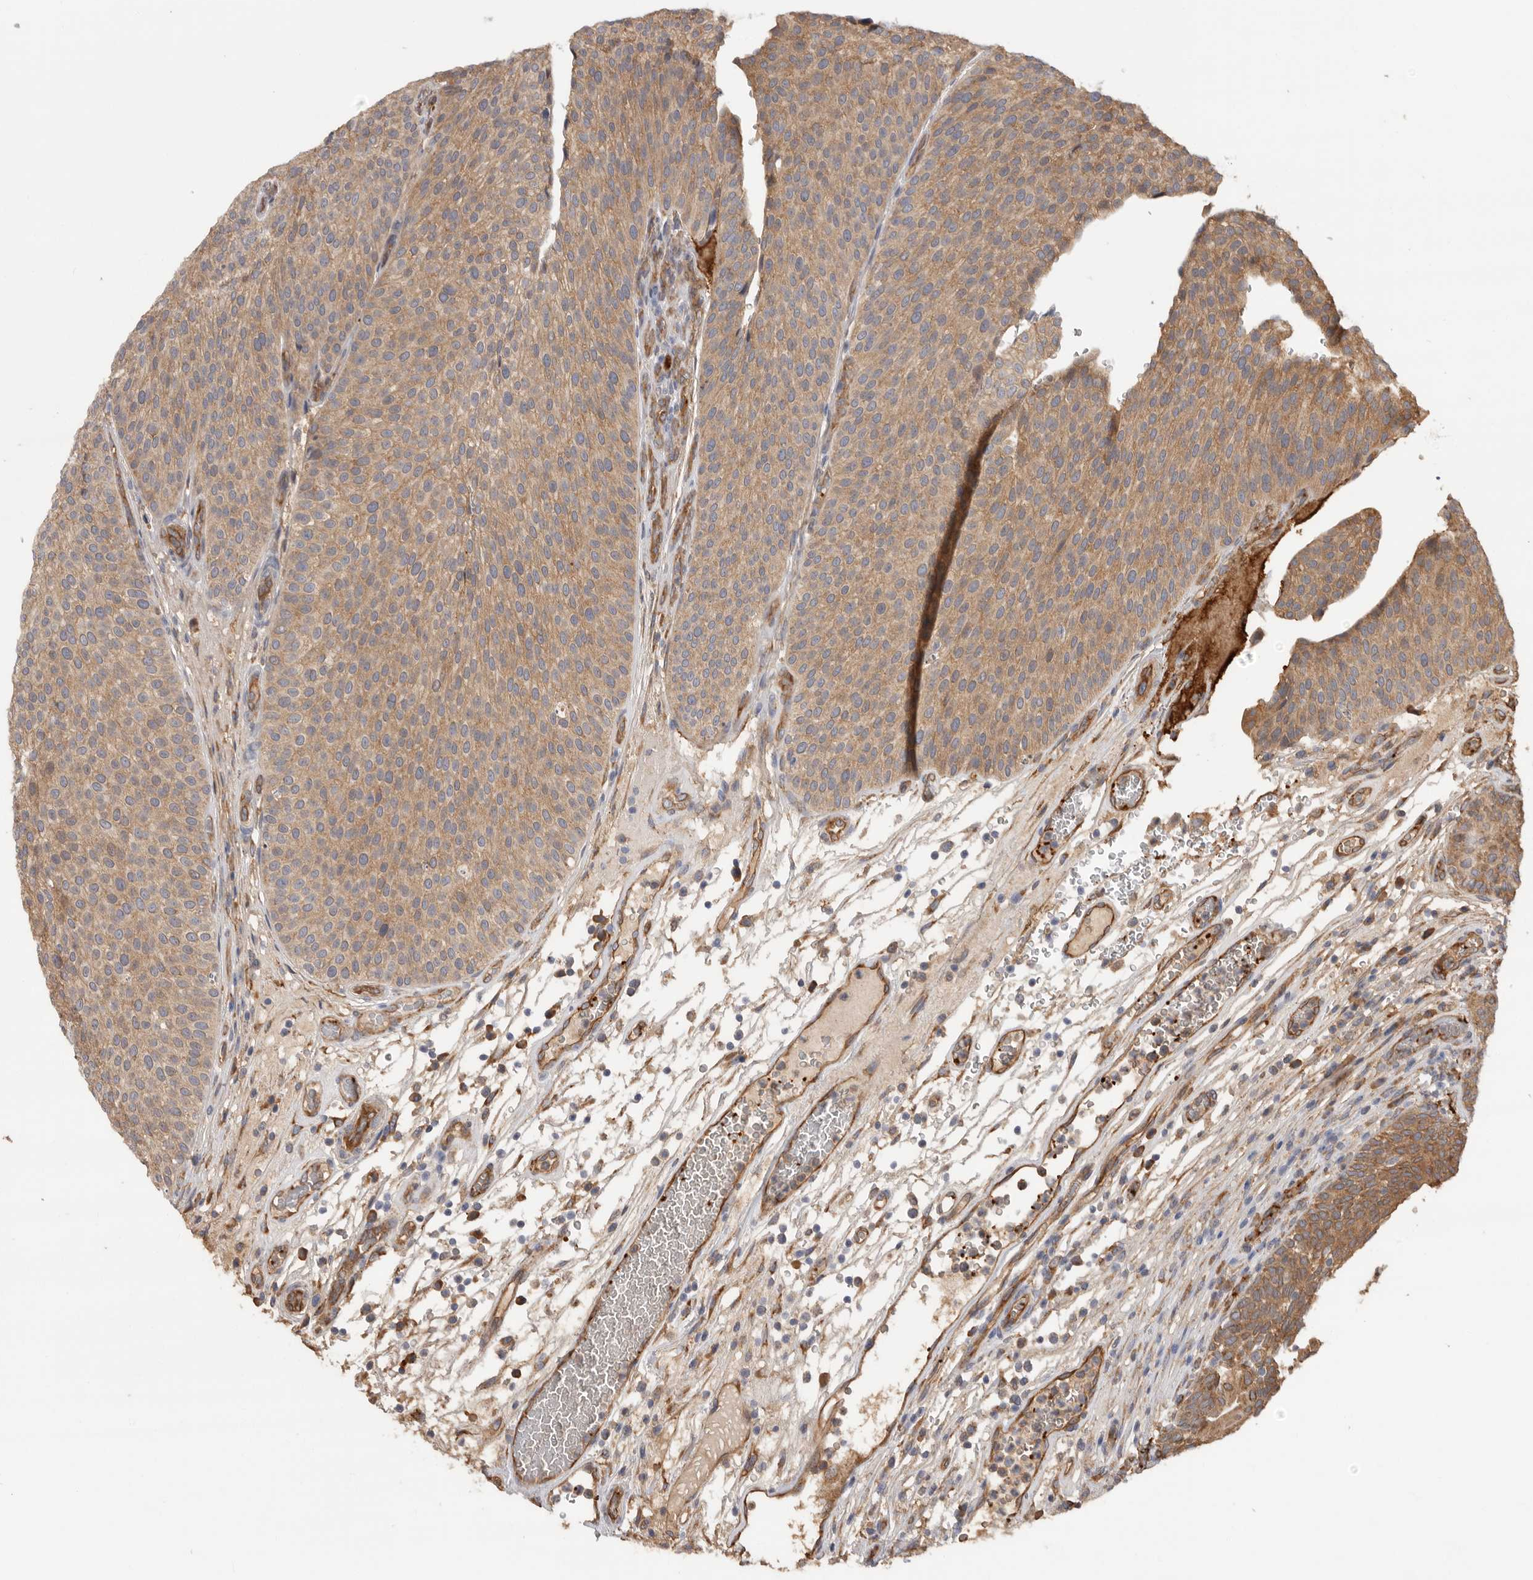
{"staining": {"intensity": "moderate", "quantity": ">75%", "location": "cytoplasmic/membranous"}, "tissue": "urothelial cancer", "cell_type": "Tumor cells", "image_type": "cancer", "snomed": [{"axis": "morphology", "description": "Normal tissue, NOS"}, {"axis": "morphology", "description": "Urothelial carcinoma, Low grade"}, {"axis": "topography", "description": "Smooth muscle"}, {"axis": "topography", "description": "Urinary bladder"}], "caption": "Immunohistochemistry (DAB) staining of urothelial cancer exhibits moderate cytoplasmic/membranous protein positivity in approximately >75% of tumor cells. (Brightfield microscopy of DAB IHC at high magnification).", "gene": "CDC42BPB", "patient": {"sex": "male", "age": 60}}